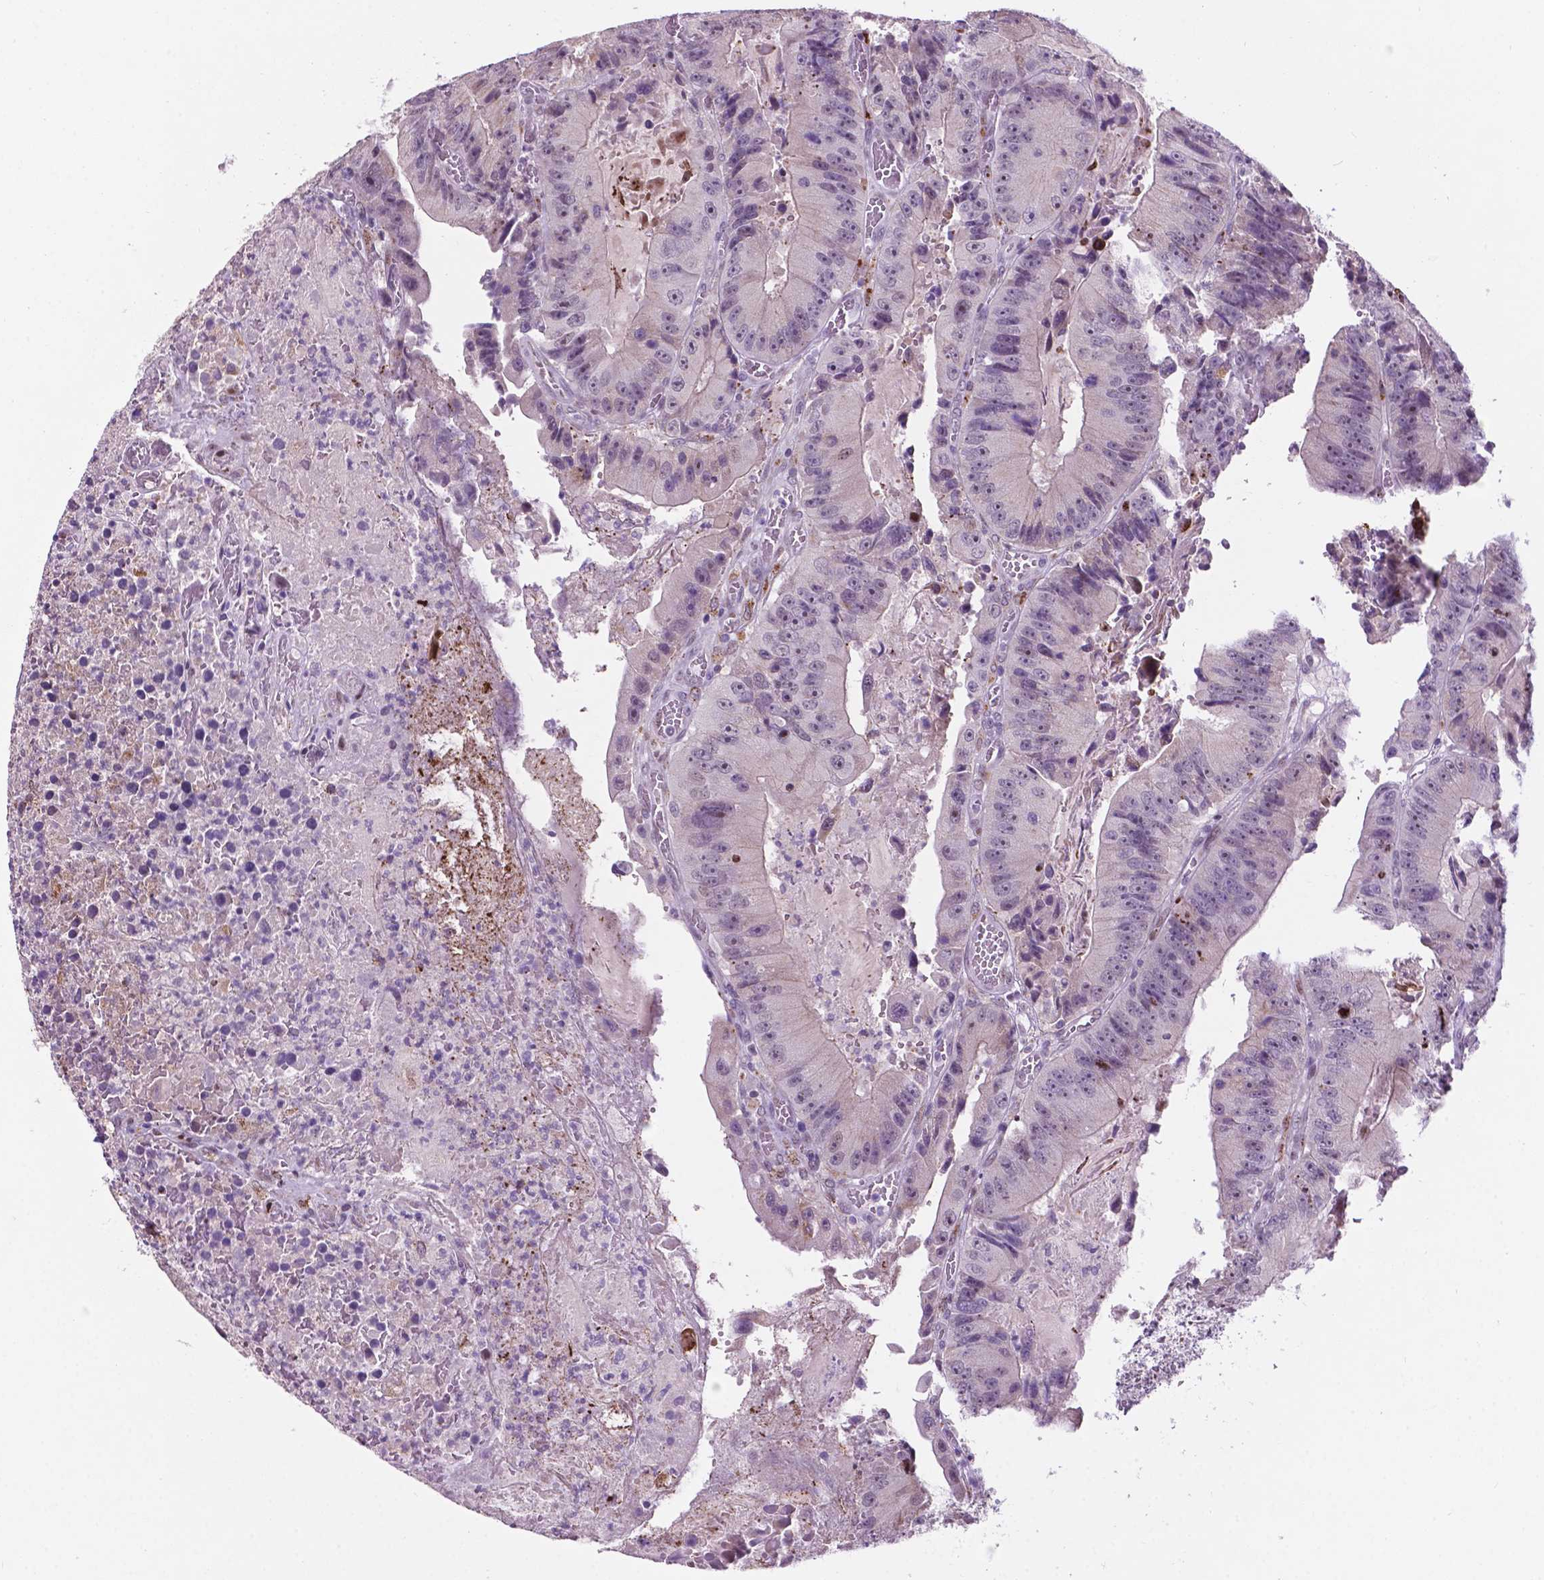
{"staining": {"intensity": "negative", "quantity": "none", "location": "none"}, "tissue": "colorectal cancer", "cell_type": "Tumor cells", "image_type": "cancer", "snomed": [{"axis": "morphology", "description": "Adenocarcinoma, NOS"}, {"axis": "topography", "description": "Colon"}], "caption": "This is an IHC photomicrograph of adenocarcinoma (colorectal). There is no positivity in tumor cells.", "gene": "SMAD3", "patient": {"sex": "female", "age": 86}}